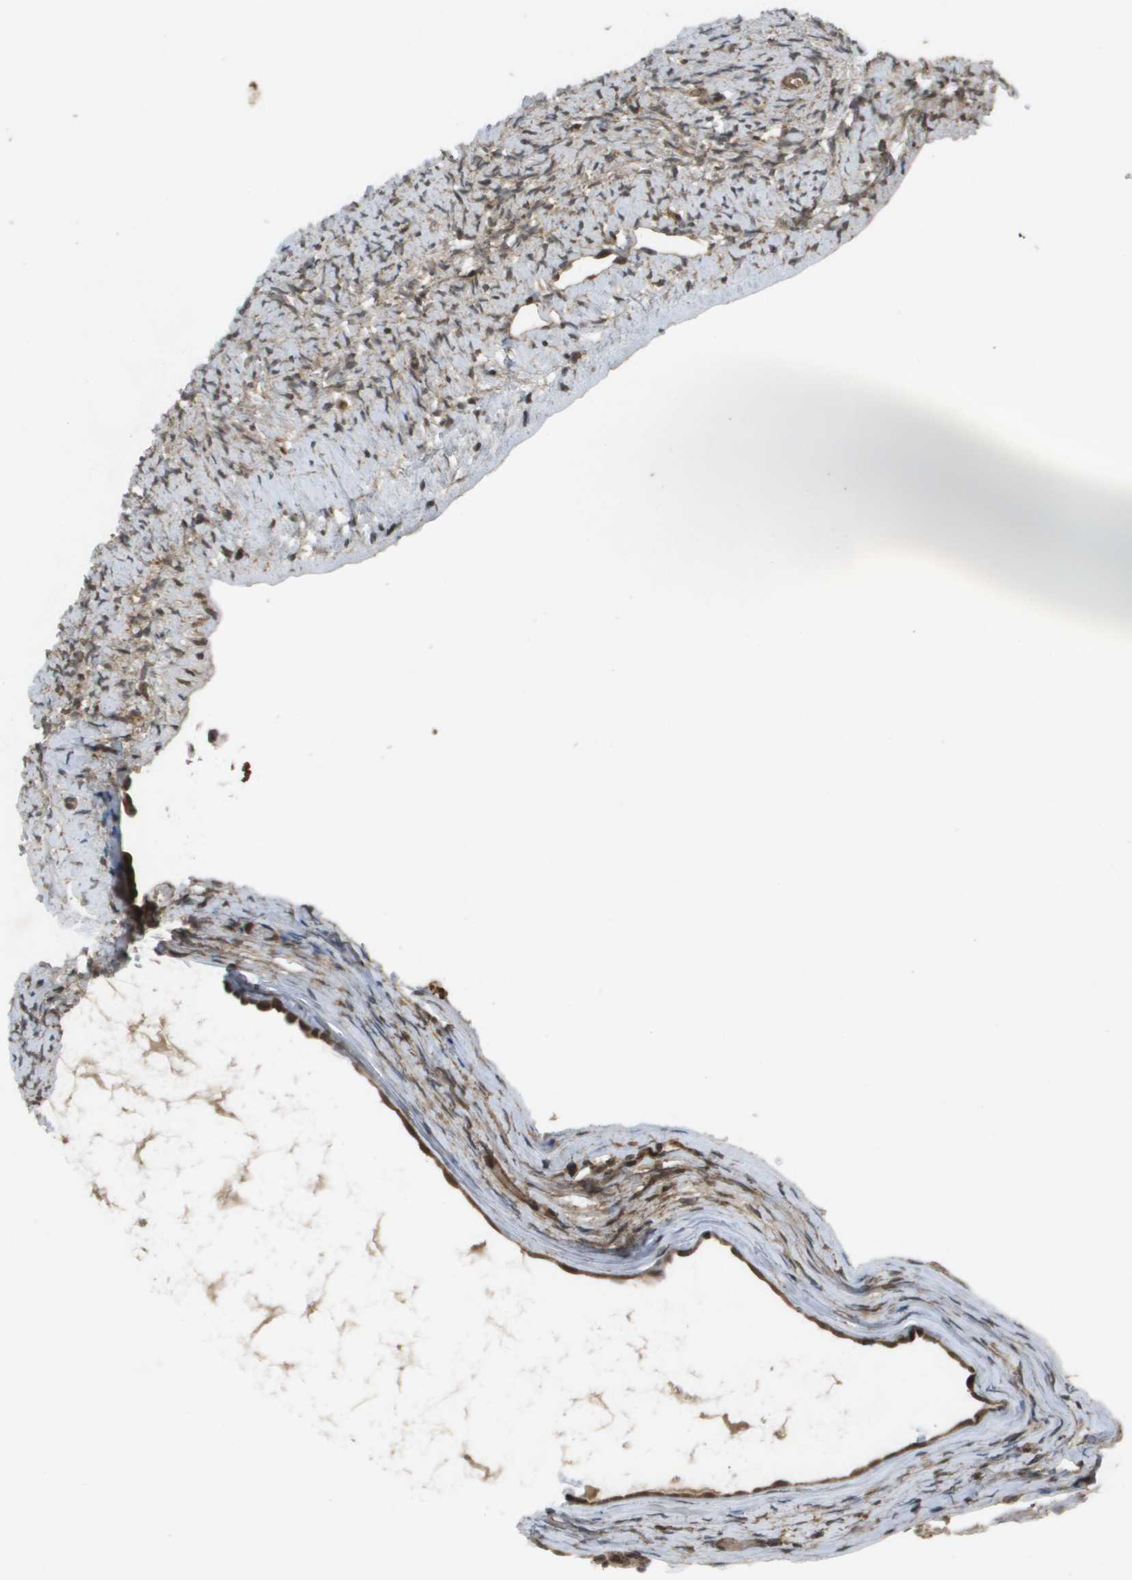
{"staining": {"intensity": "strong", "quantity": "25%-75%", "location": "cytoplasmic/membranous"}, "tissue": "ovary", "cell_type": "Ovarian stroma cells", "image_type": "normal", "snomed": [{"axis": "morphology", "description": "Normal tissue, NOS"}, {"axis": "topography", "description": "Ovary"}], "caption": "Ovary stained with immunohistochemistry reveals strong cytoplasmic/membranous expression in approximately 25%-75% of ovarian stroma cells. The protein of interest is stained brown, and the nuclei are stained in blue (DAB (3,3'-diaminobenzidine) IHC with brightfield microscopy, high magnification).", "gene": "KIF11", "patient": {"sex": "female", "age": 33}}